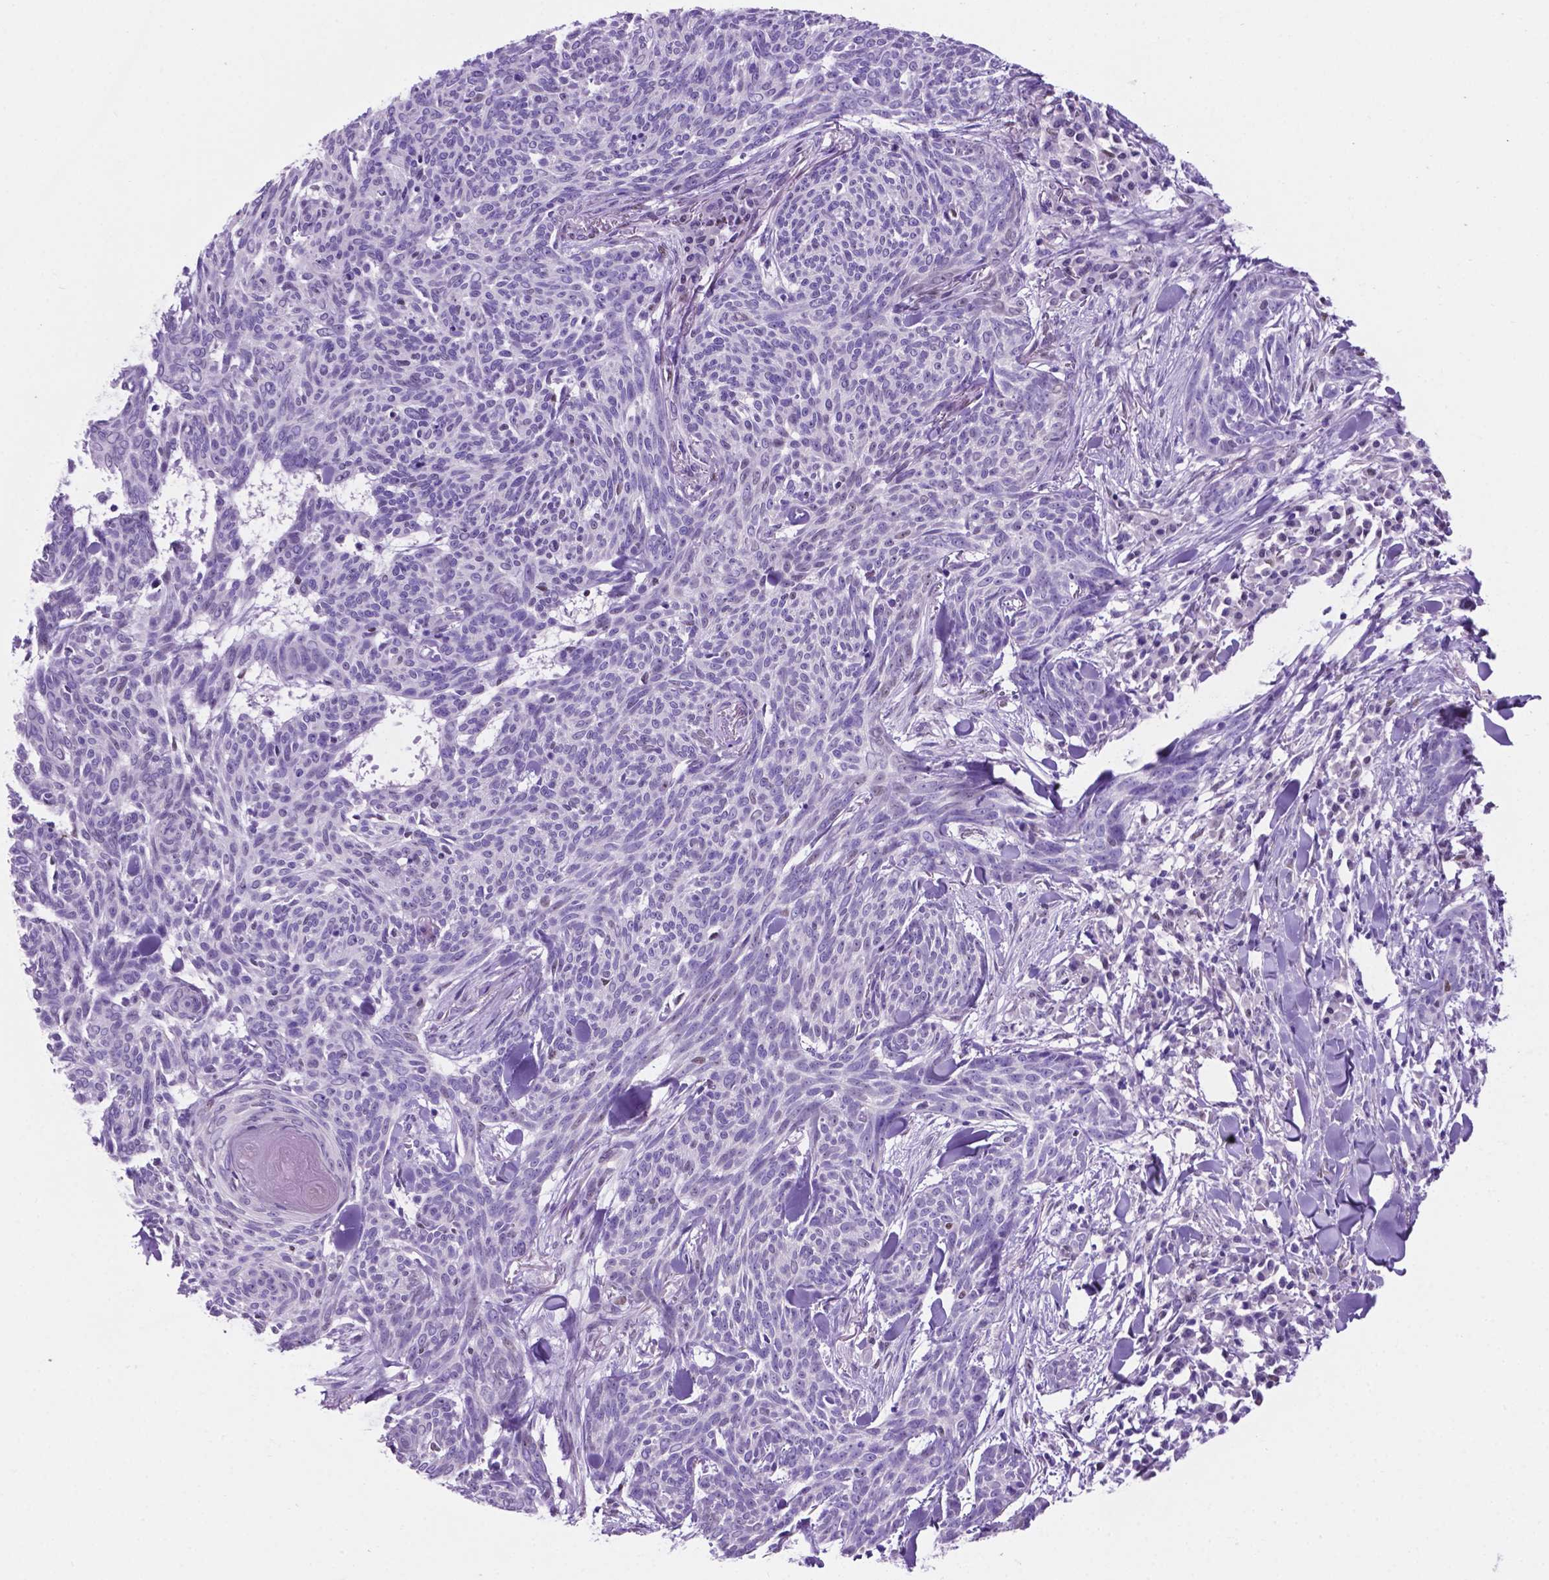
{"staining": {"intensity": "negative", "quantity": "none", "location": "none"}, "tissue": "skin cancer", "cell_type": "Tumor cells", "image_type": "cancer", "snomed": [{"axis": "morphology", "description": "Basal cell carcinoma"}, {"axis": "topography", "description": "Skin"}], "caption": "Tumor cells are negative for protein expression in human skin cancer.", "gene": "TMEM210", "patient": {"sex": "female", "age": 93}}